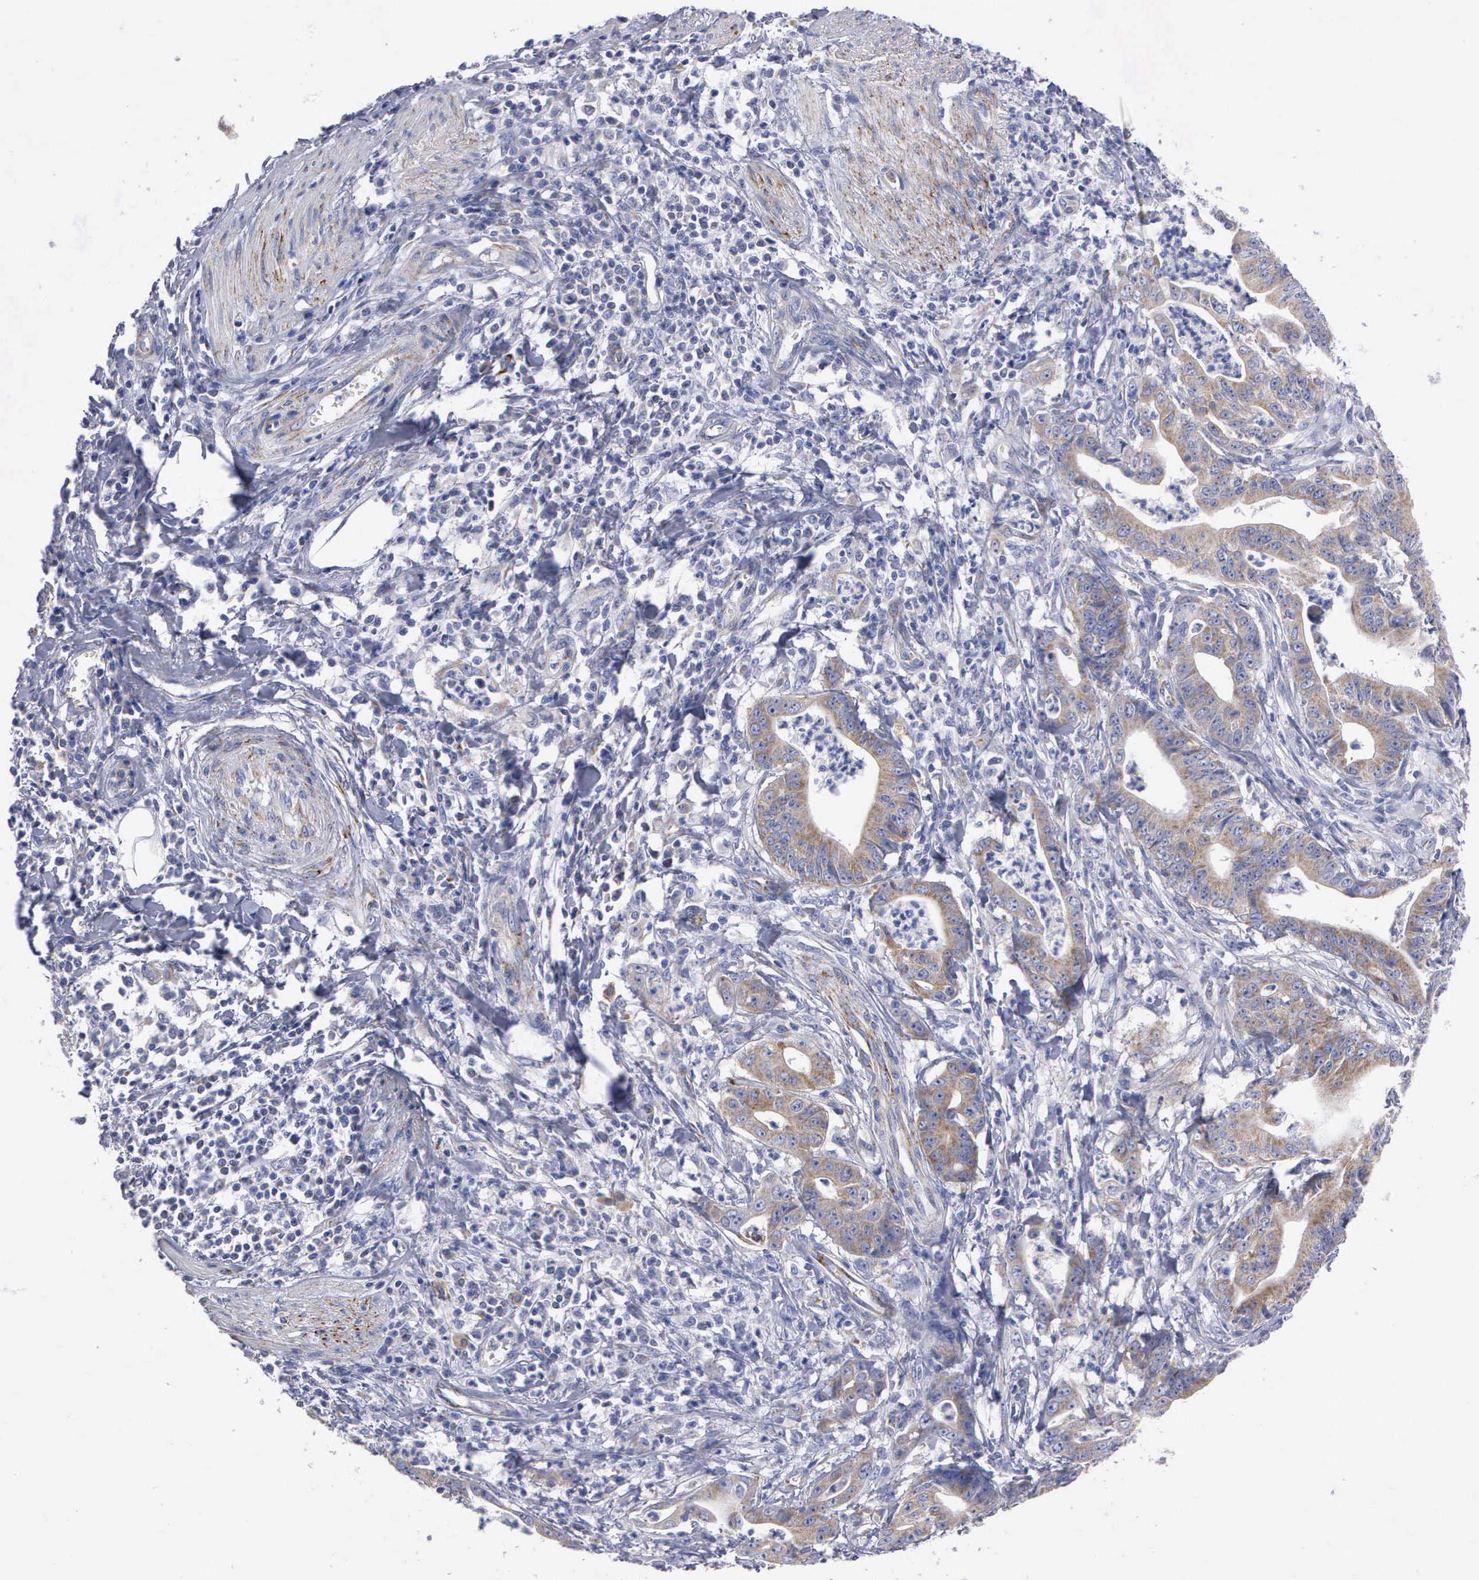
{"staining": {"intensity": "weak", "quantity": "25%-75%", "location": "cytoplasmic/membranous"}, "tissue": "stomach cancer", "cell_type": "Tumor cells", "image_type": "cancer", "snomed": [{"axis": "morphology", "description": "Adenocarcinoma, NOS"}, {"axis": "topography", "description": "Stomach, lower"}], "caption": "Stomach adenocarcinoma stained with a protein marker shows weak staining in tumor cells.", "gene": "APOOL", "patient": {"sex": "female", "age": 86}}